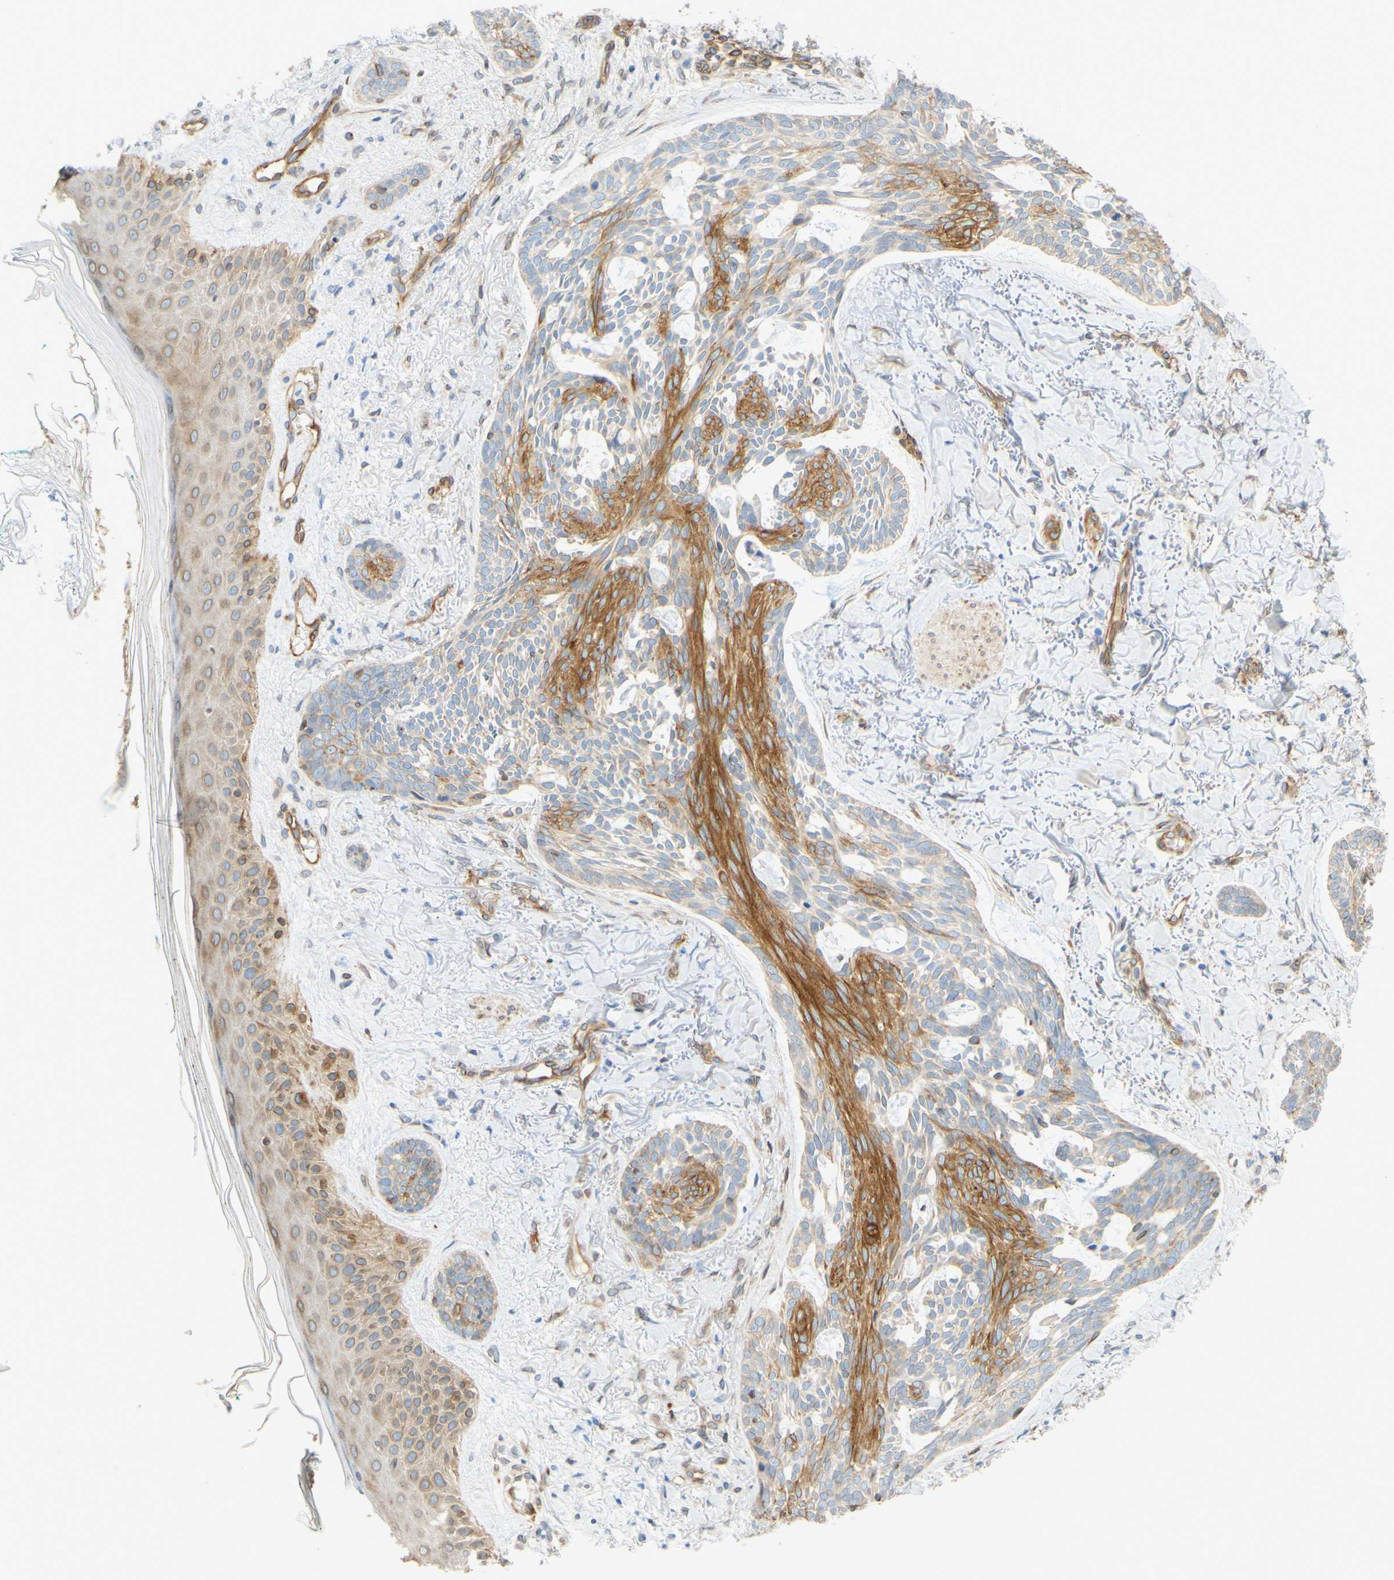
{"staining": {"intensity": "moderate", "quantity": "<25%", "location": "cytoplasmic/membranous"}, "tissue": "skin cancer", "cell_type": "Tumor cells", "image_type": "cancer", "snomed": [{"axis": "morphology", "description": "Basal cell carcinoma"}, {"axis": "topography", "description": "Skin"}], "caption": "Human skin cancer stained with a protein marker demonstrates moderate staining in tumor cells.", "gene": "ENDOD1", "patient": {"sex": "male", "age": 43}}